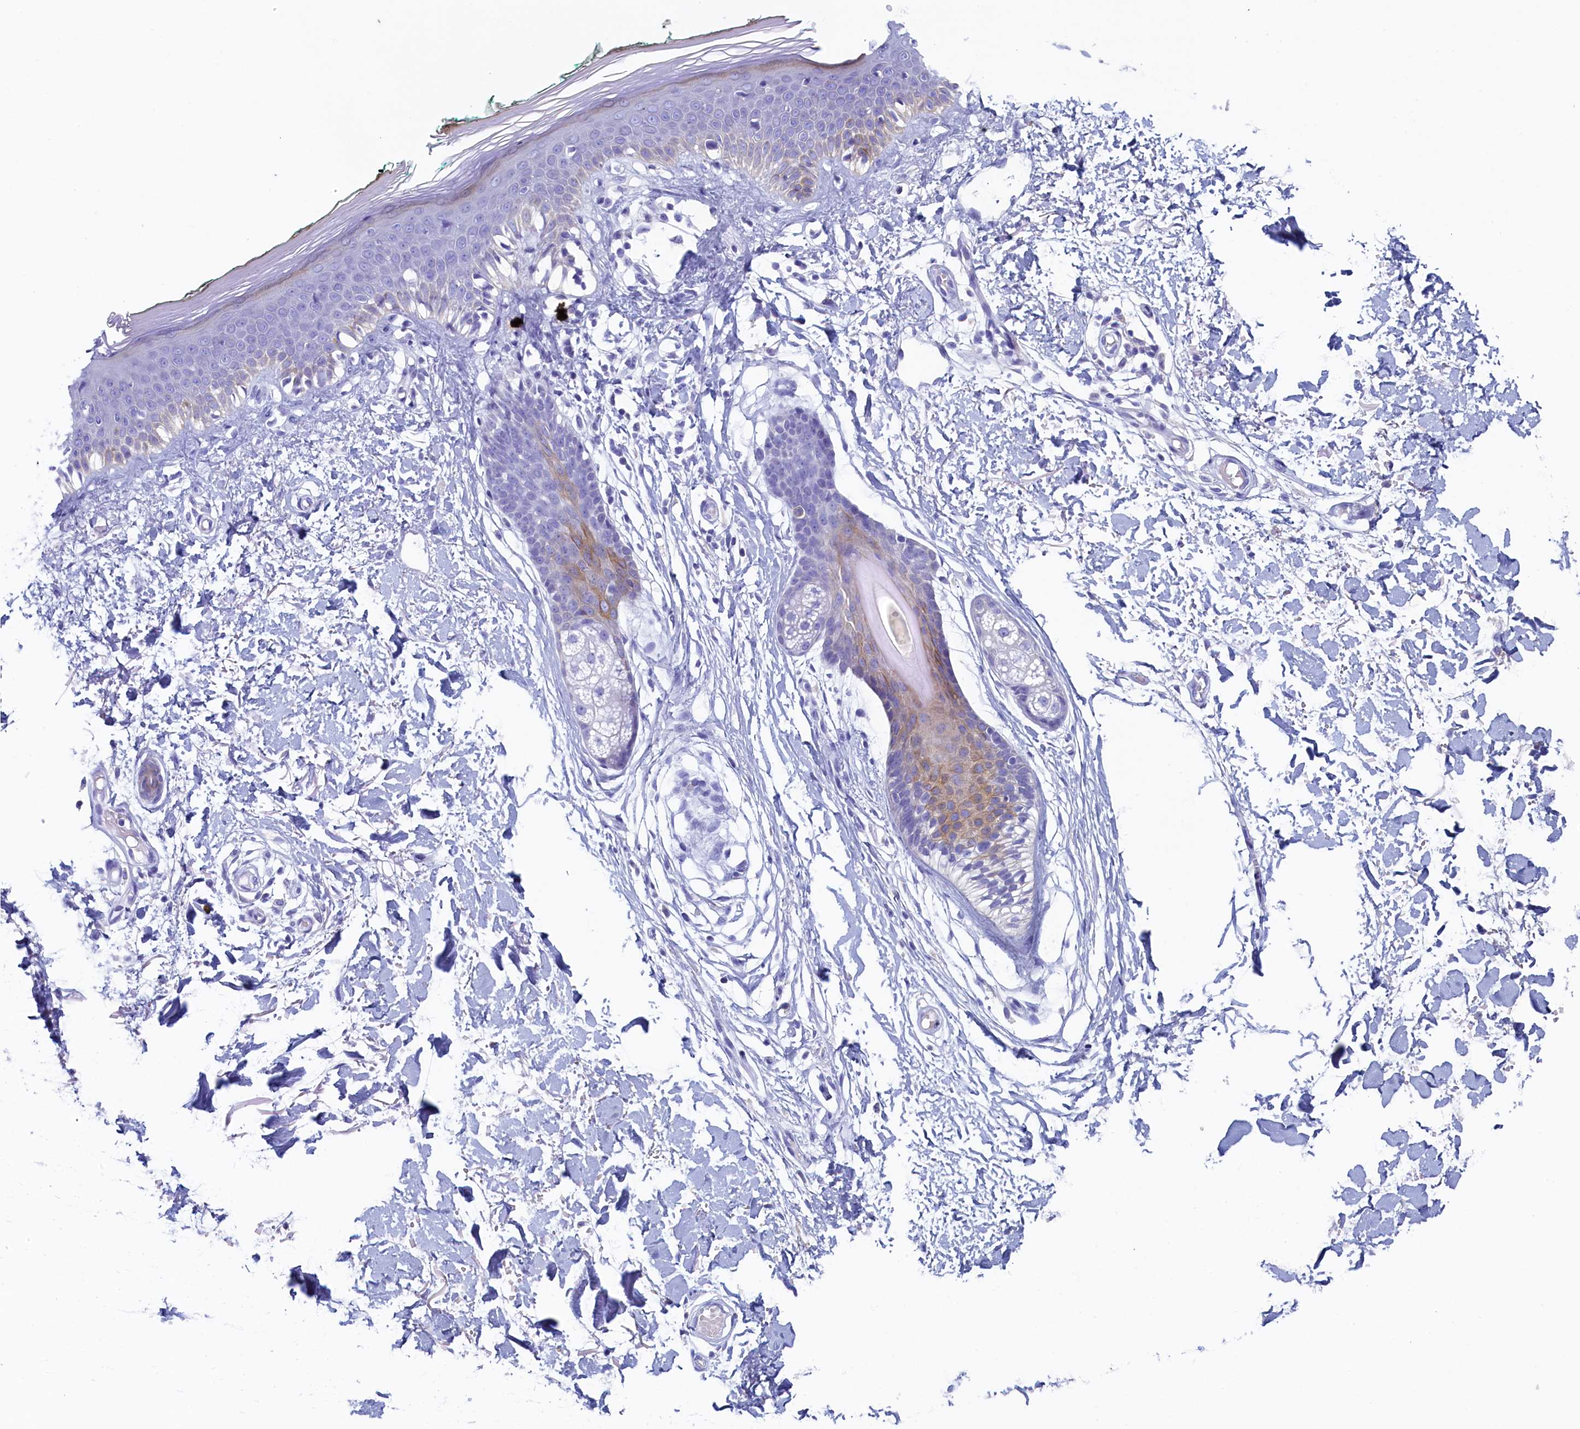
{"staining": {"intensity": "negative", "quantity": "none", "location": "none"}, "tissue": "skin", "cell_type": "Fibroblasts", "image_type": "normal", "snomed": [{"axis": "morphology", "description": "Normal tissue, NOS"}, {"axis": "topography", "description": "Skin"}], "caption": "An IHC image of benign skin is shown. There is no staining in fibroblasts of skin.", "gene": "GUCA1C", "patient": {"sex": "male", "age": 62}}